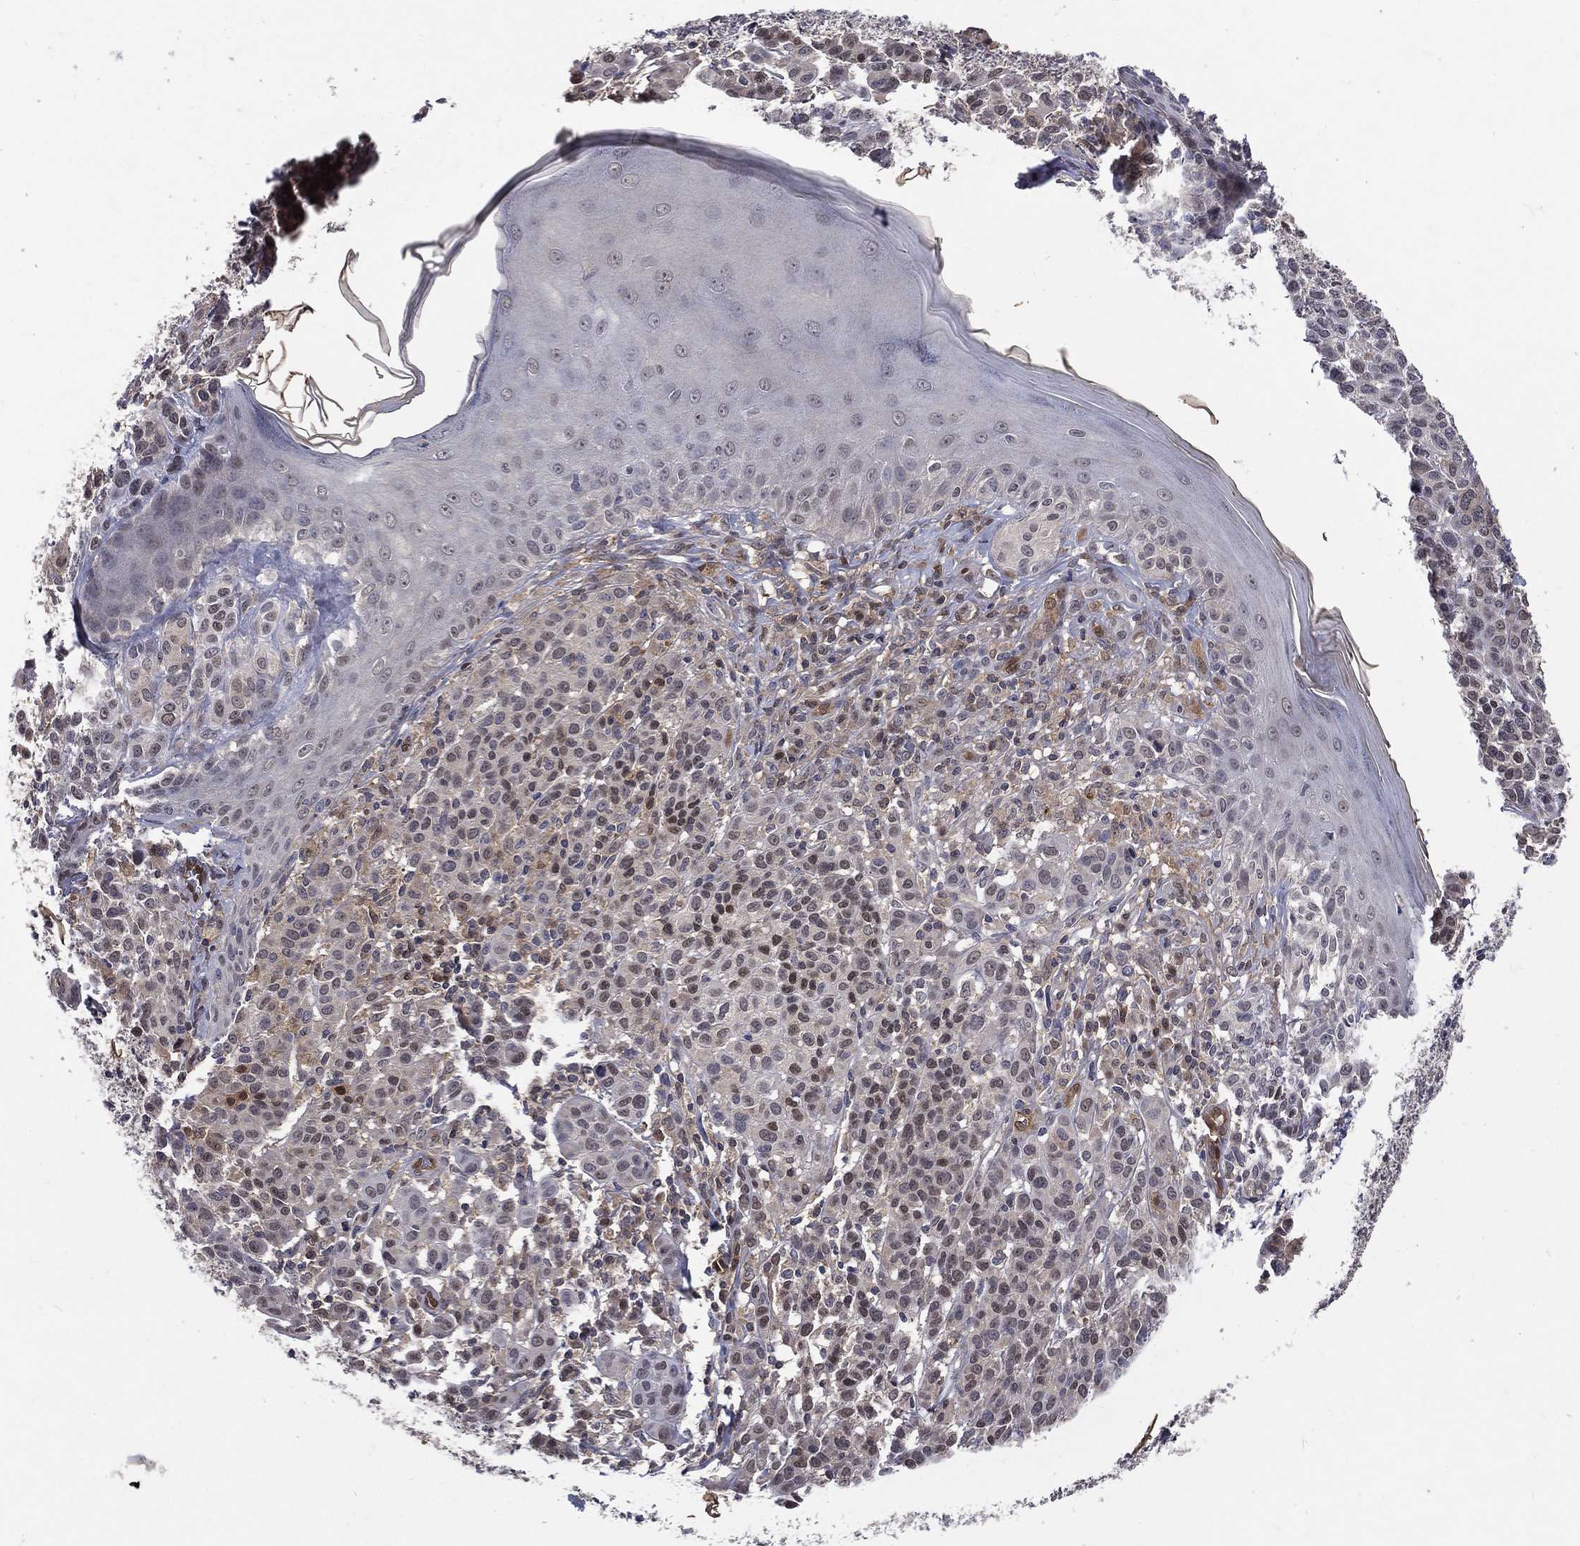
{"staining": {"intensity": "moderate", "quantity": "<25%", "location": "nuclear"}, "tissue": "melanoma", "cell_type": "Tumor cells", "image_type": "cancer", "snomed": [{"axis": "morphology", "description": "Malignant melanoma, NOS"}, {"axis": "topography", "description": "Skin"}], "caption": "High-power microscopy captured an IHC histopathology image of melanoma, revealing moderate nuclear expression in about <25% of tumor cells.", "gene": "GMPR2", "patient": {"sex": "male", "age": 79}}